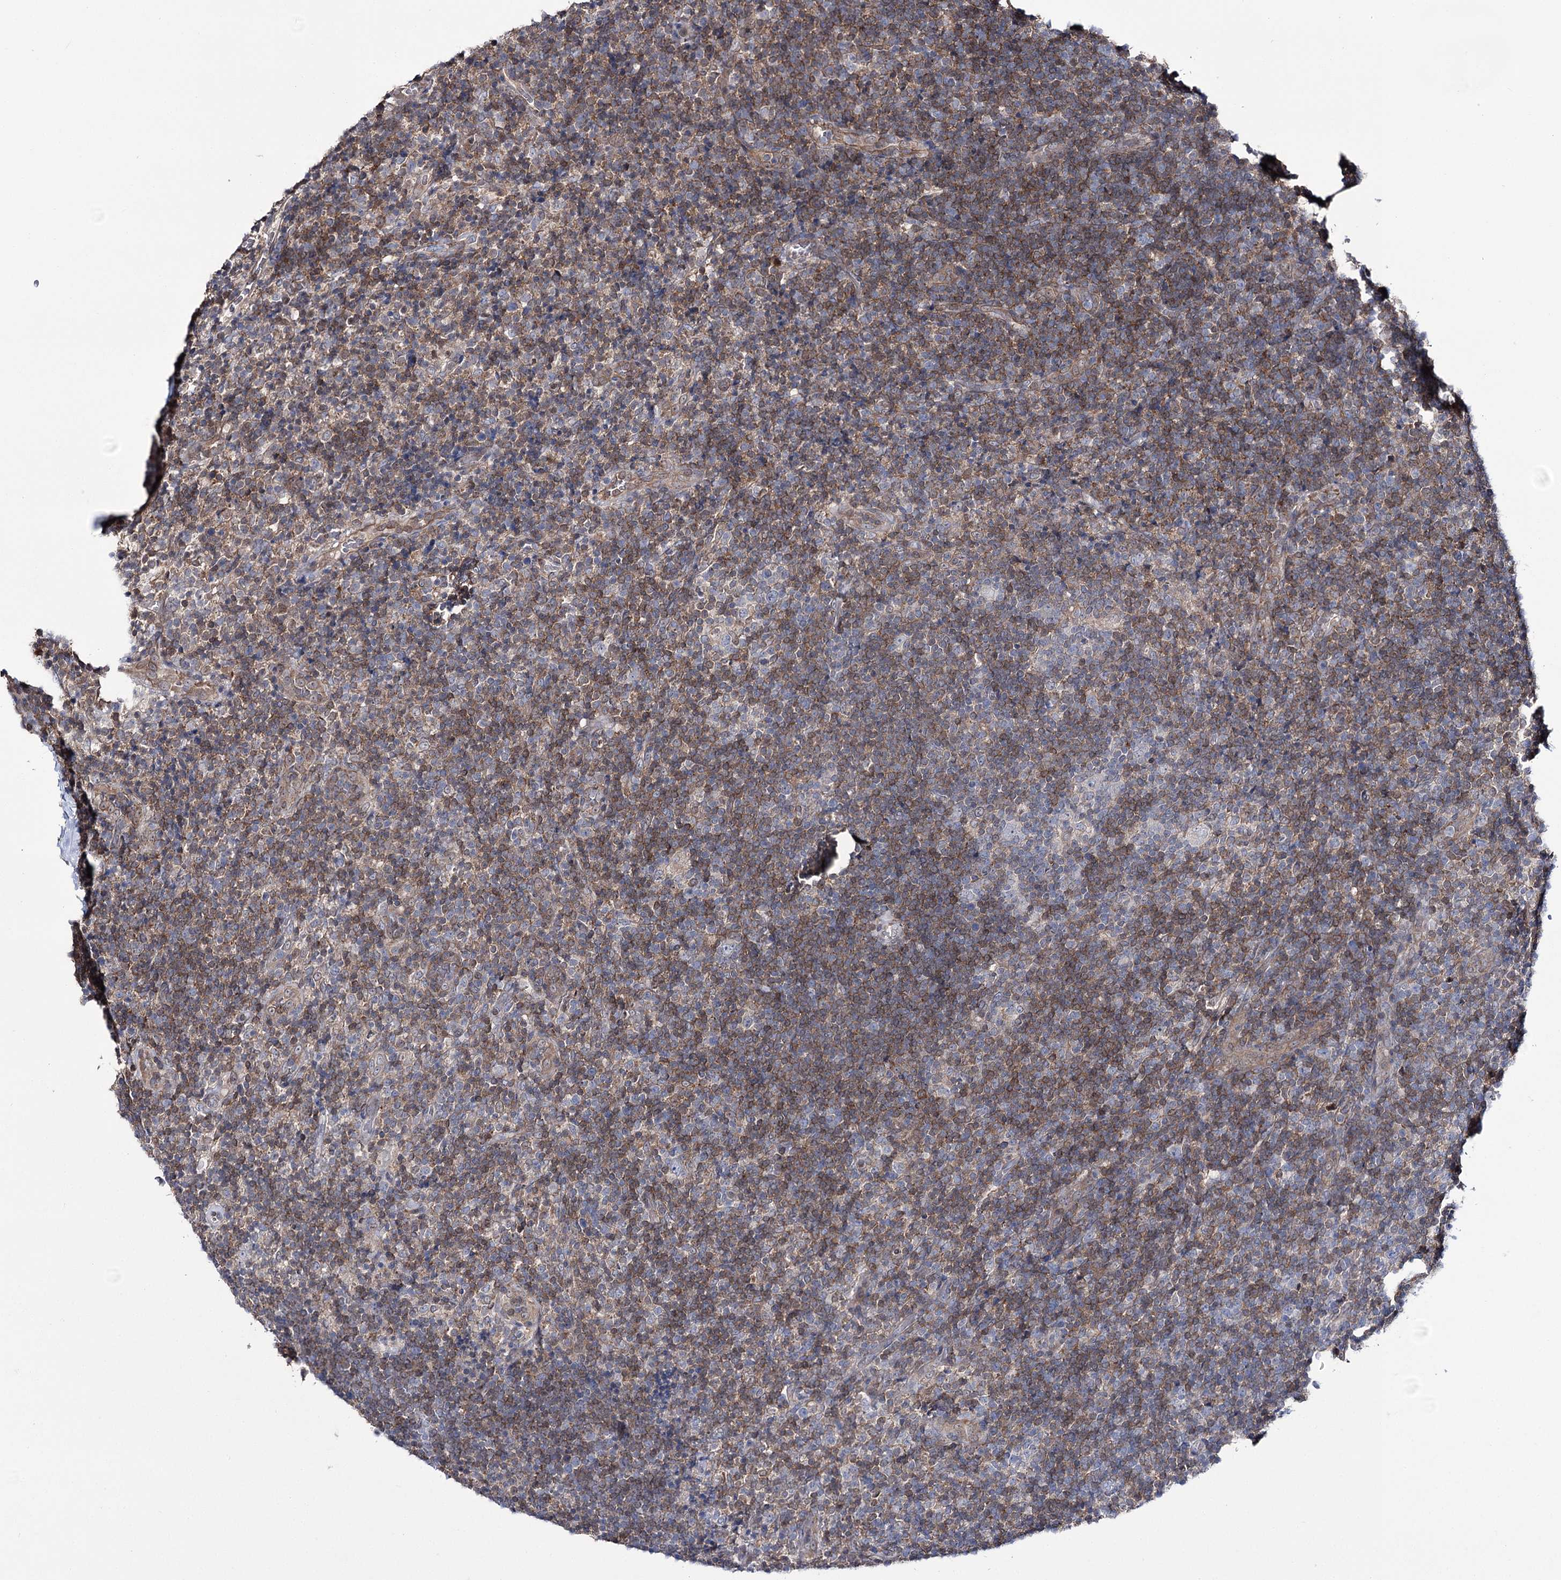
{"staining": {"intensity": "negative", "quantity": "none", "location": "none"}, "tissue": "lymphoma", "cell_type": "Tumor cells", "image_type": "cancer", "snomed": [{"axis": "morphology", "description": "Hodgkin's disease, NOS"}, {"axis": "topography", "description": "Lymph node"}], "caption": "The histopathology image shows no significant positivity in tumor cells of Hodgkin's disease.", "gene": "PTER", "patient": {"sex": "female", "age": 57}}